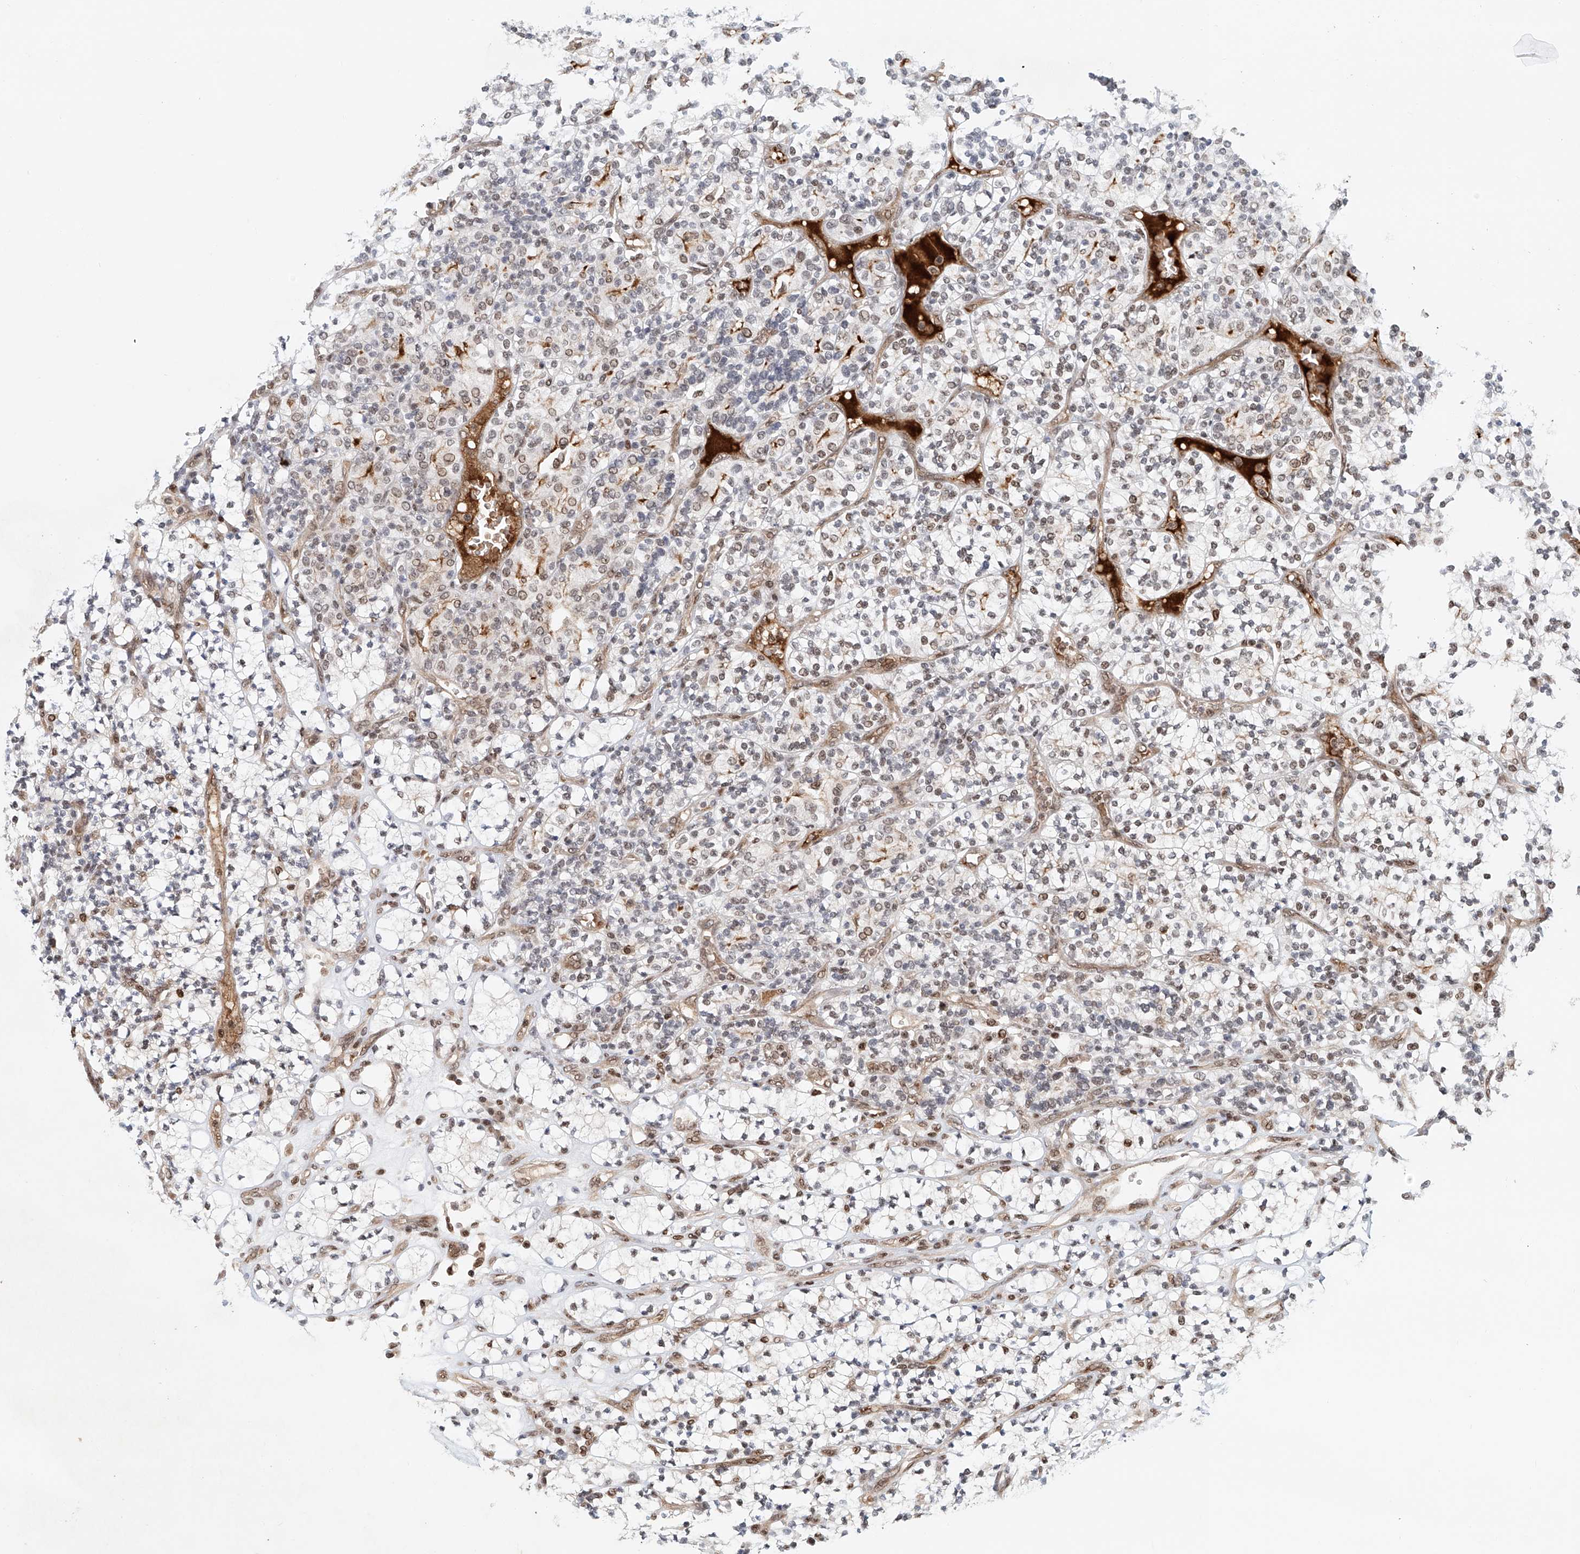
{"staining": {"intensity": "weak", "quantity": "25%-75%", "location": "nuclear"}, "tissue": "renal cancer", "cell_type": "Tumor cells", "image_type": "cancer", "snomed": [{"axis": "morphology", "description": "Adenocarcinoma, NOS"}, {"axis": "topography", "description": "Kidney"}], "caption": "Brown immunohistochemical staining in renal cancer reveals weak nuclear positivity in about 25%-75% of tumor cells.", "gene": "ZNF470", "patient": {"sex": "male", "age": 77}}